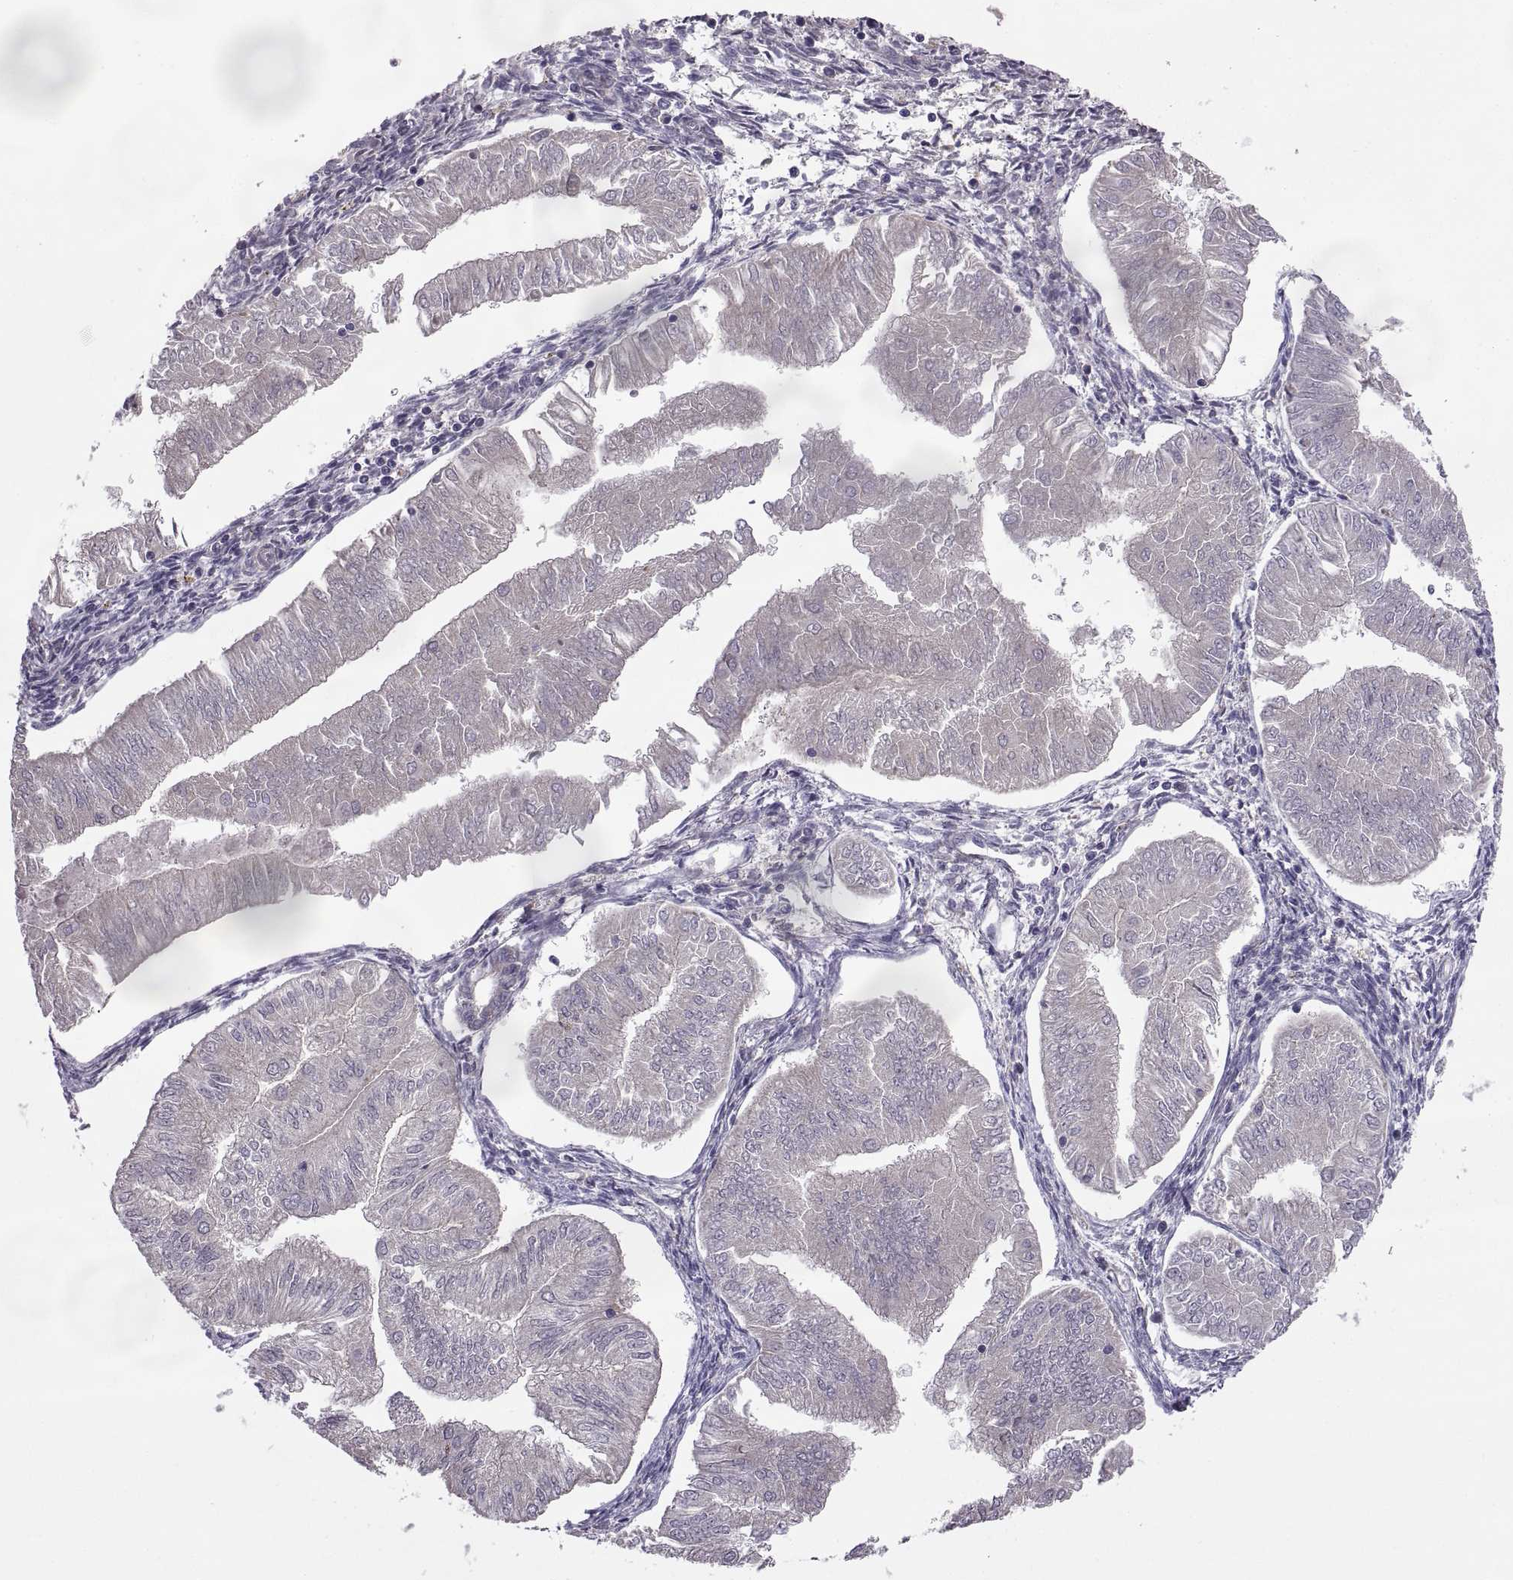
{"staining": {"intensity": "negative", "quantity": "none", "location": "none"}, "tissue": "endometrial cancer", "cell_type": "Tumor cells", "image_type": "cancer", "snomed": [{"axis": "morphology", "description": "Adenocarcinoma, NOS"}, {"axis": "topography", "description": "Endometrium"}], "caption": "Tumor cells are negative for brown protein staining in adenocarcinoma (endometrial).", "gene": "ARSL", "patient": {"sex": "female", "age": 53}}